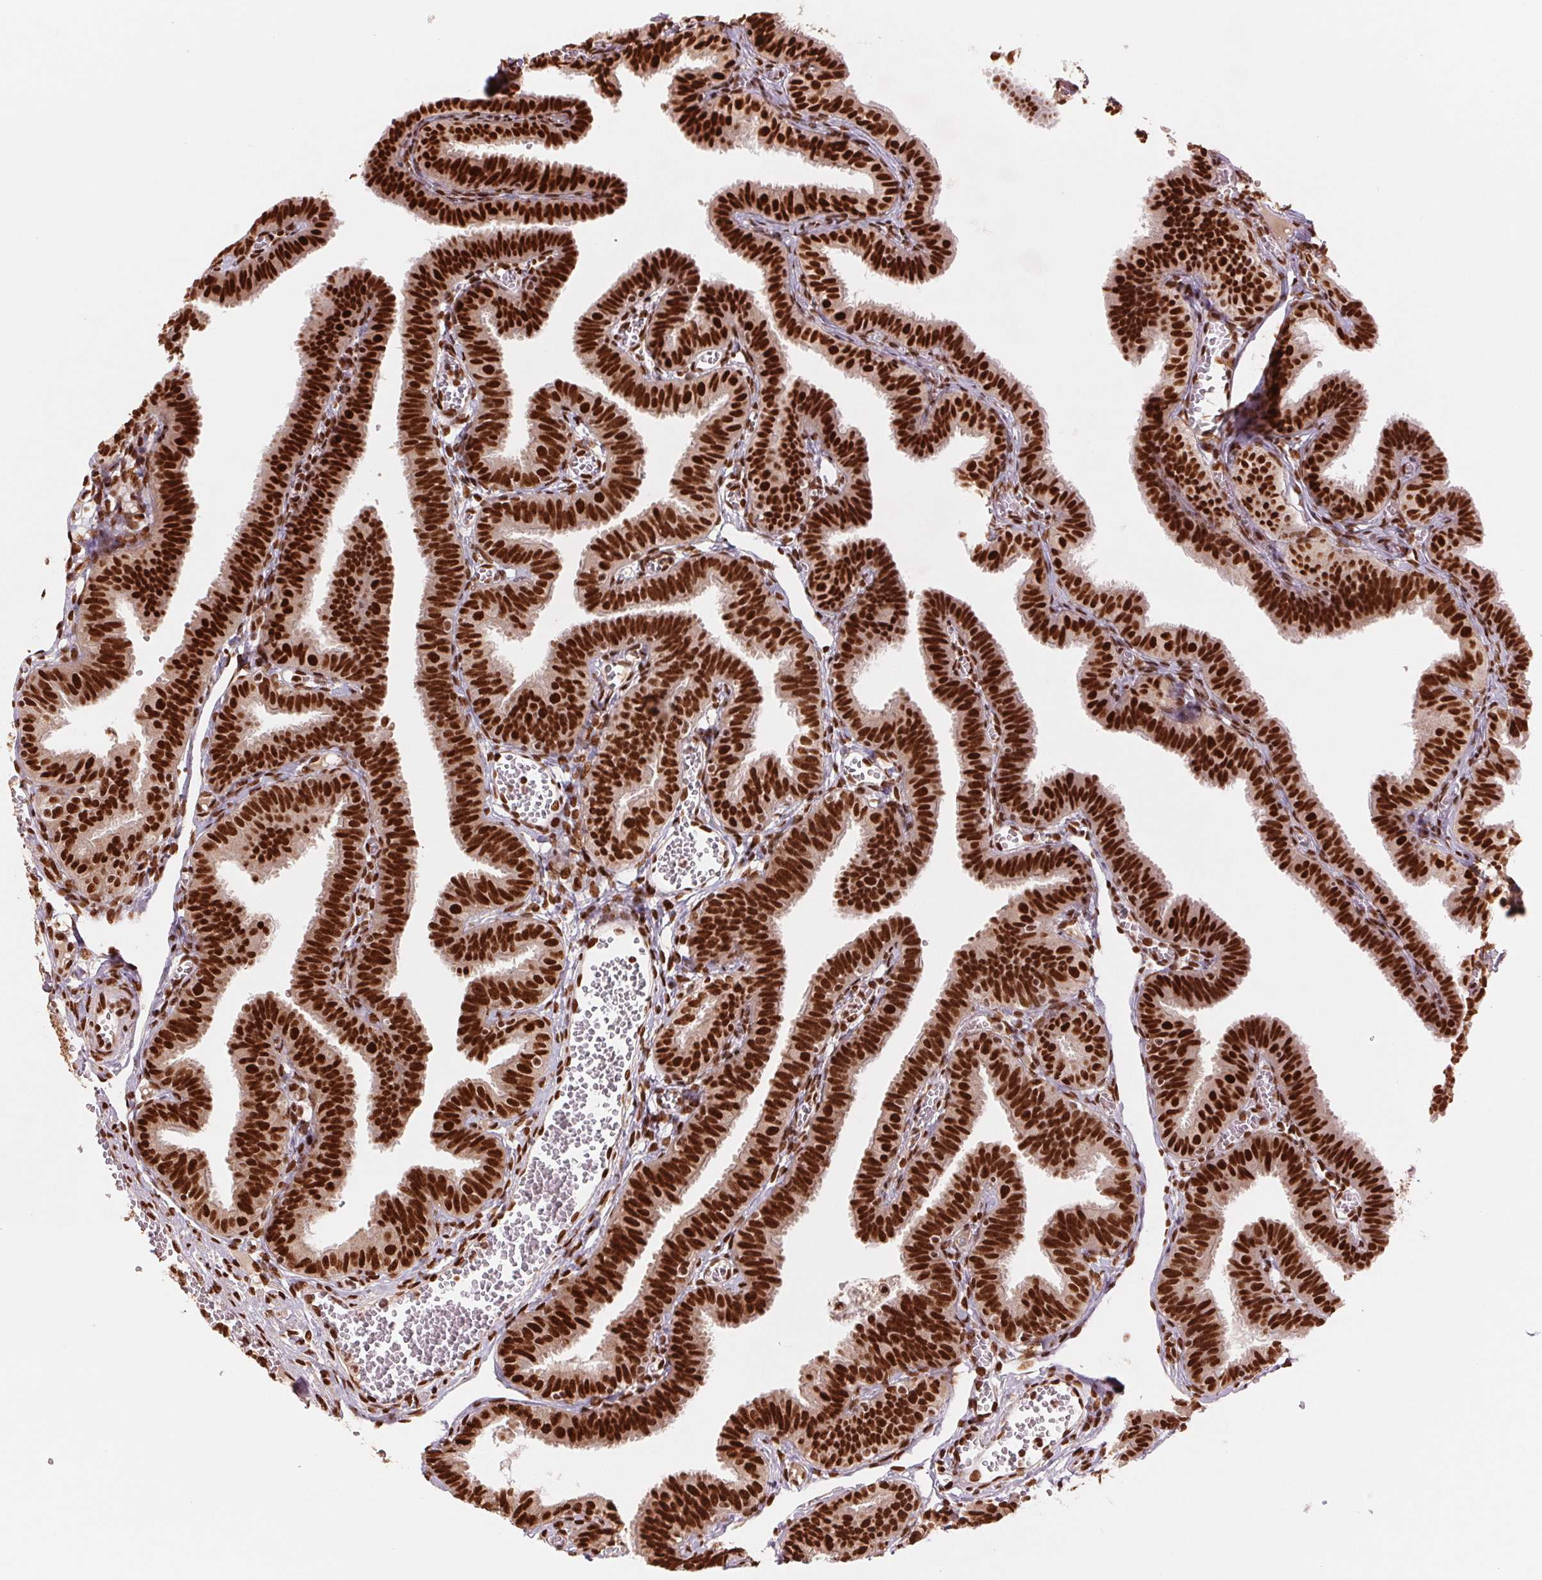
{"staining": {"intensity": "strong", "quantity": ">75%", "location": "nuclear"}, "tissue": "fallopian tube", "cell_type": "Glandular cells", "image_type": "normal", "snomed": [{"axis": "morphology", "description": "Normal tissue, NOS"}, {"axis": "topography", "description": "Fallopian tube"}], "caption": "Immunohistochemical staining of normal fallopian tube displays >75% levels of strong nuclear protein positivity in about >75% of glandular cells. The protein of interest is shown in brown color, while the nuclei are stained blue.", "gene": "TTLL9", "patient": {"sex": "female", "age": 25}}